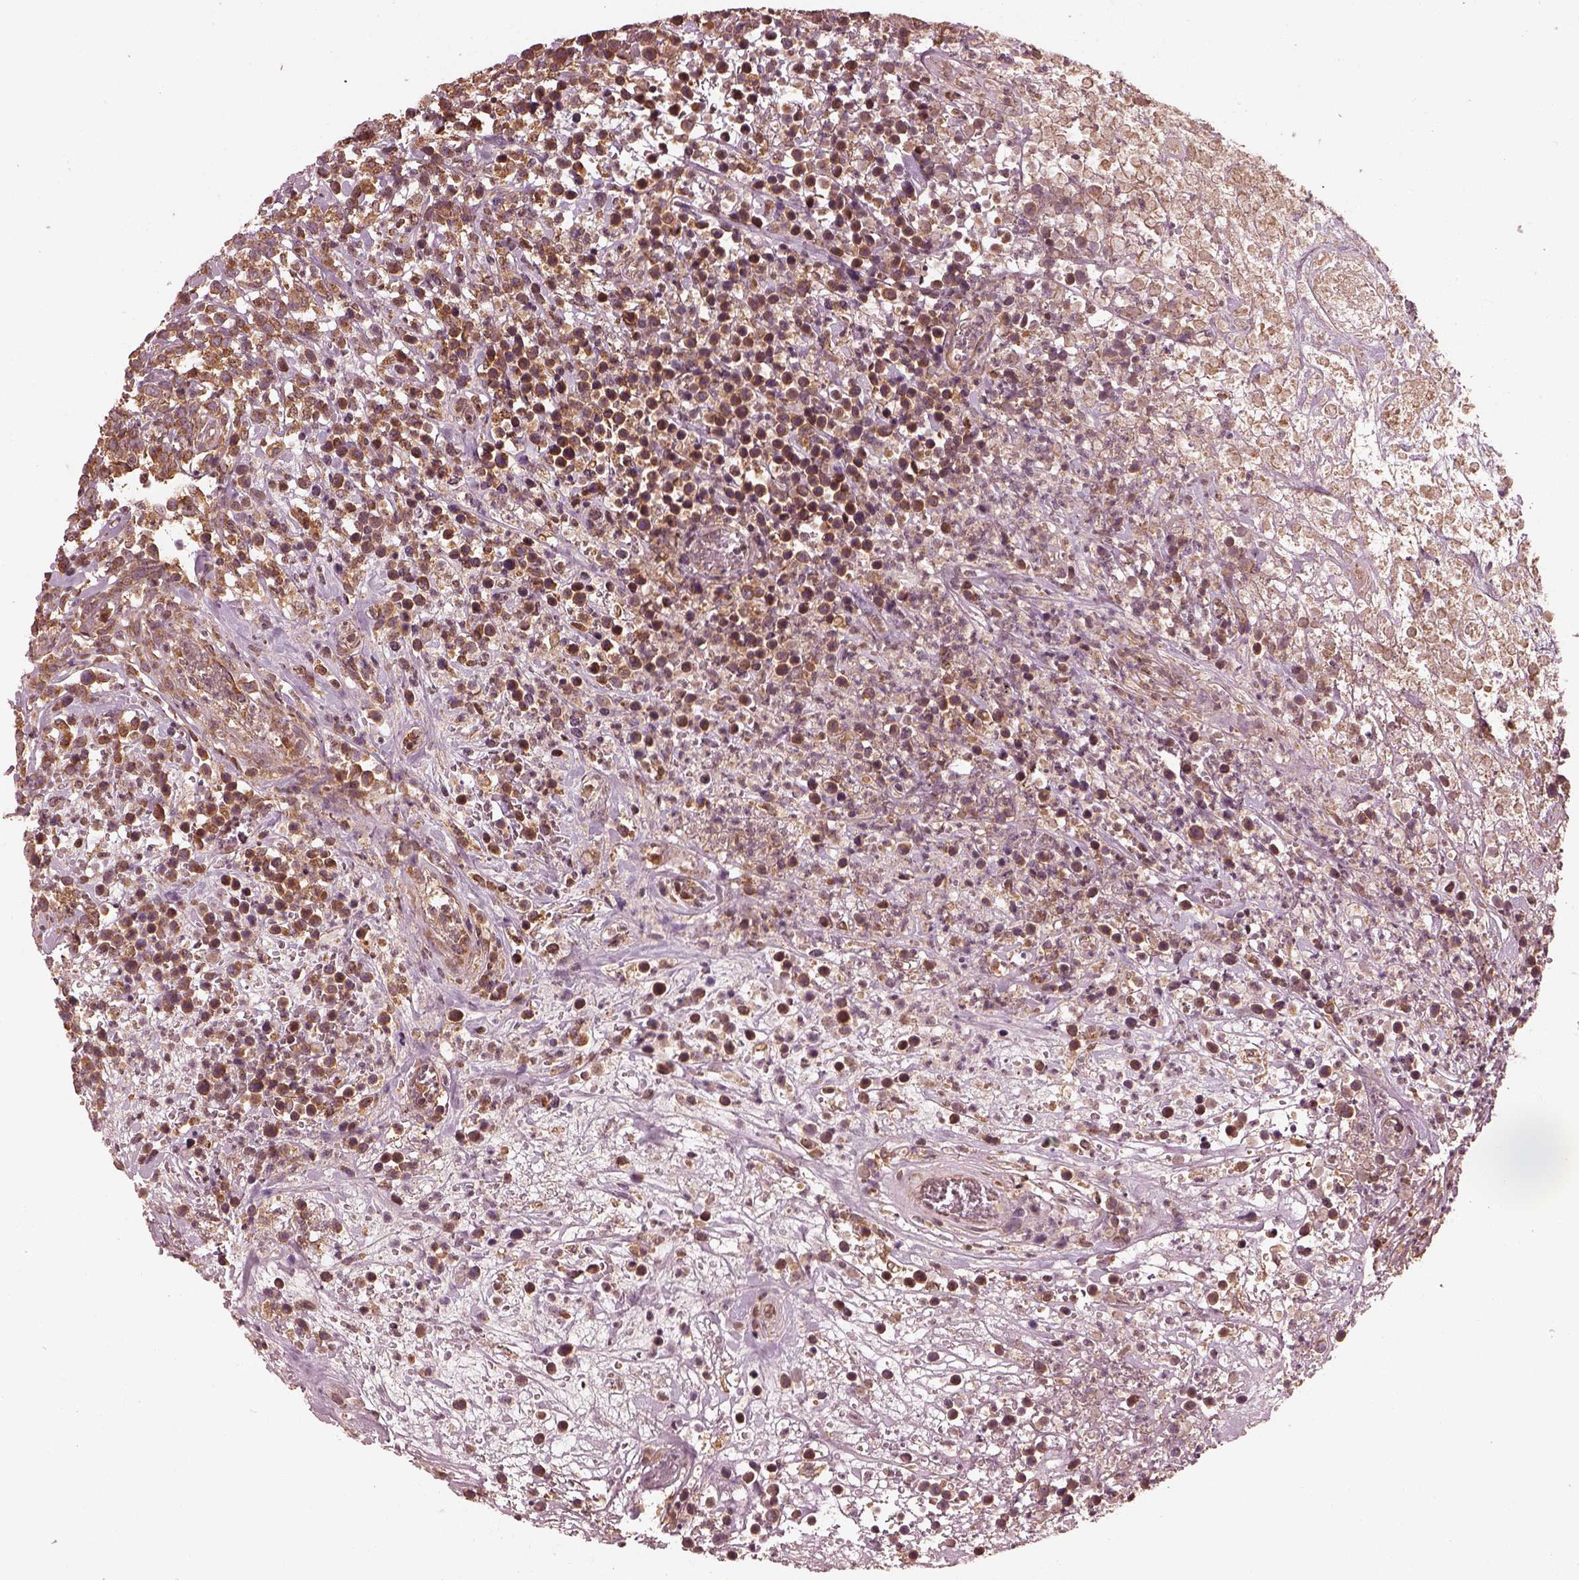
{"staining": {"intensity": "moderate", "quantity": "25%-75%", "location": "cytoplasmic/membranous"}, "tissue": "lymphoma", "cell_type": "Tumor cells", "image_type": "cancer", "snomed": [{"axis": "morphology", "description": "Malignant lymphoma, non-Hodgkin's type, High grade"}, {"axis": "topography", "description": "Soft tissue"}], "caption": "A medium amount of moderate cytoplasmic/membranous expression is seen in approximately 25%-75% of tumor cells in lymphoma tissue.", "gene": "PIK3R2", "patient": {"sex": "female", "age": 56}}